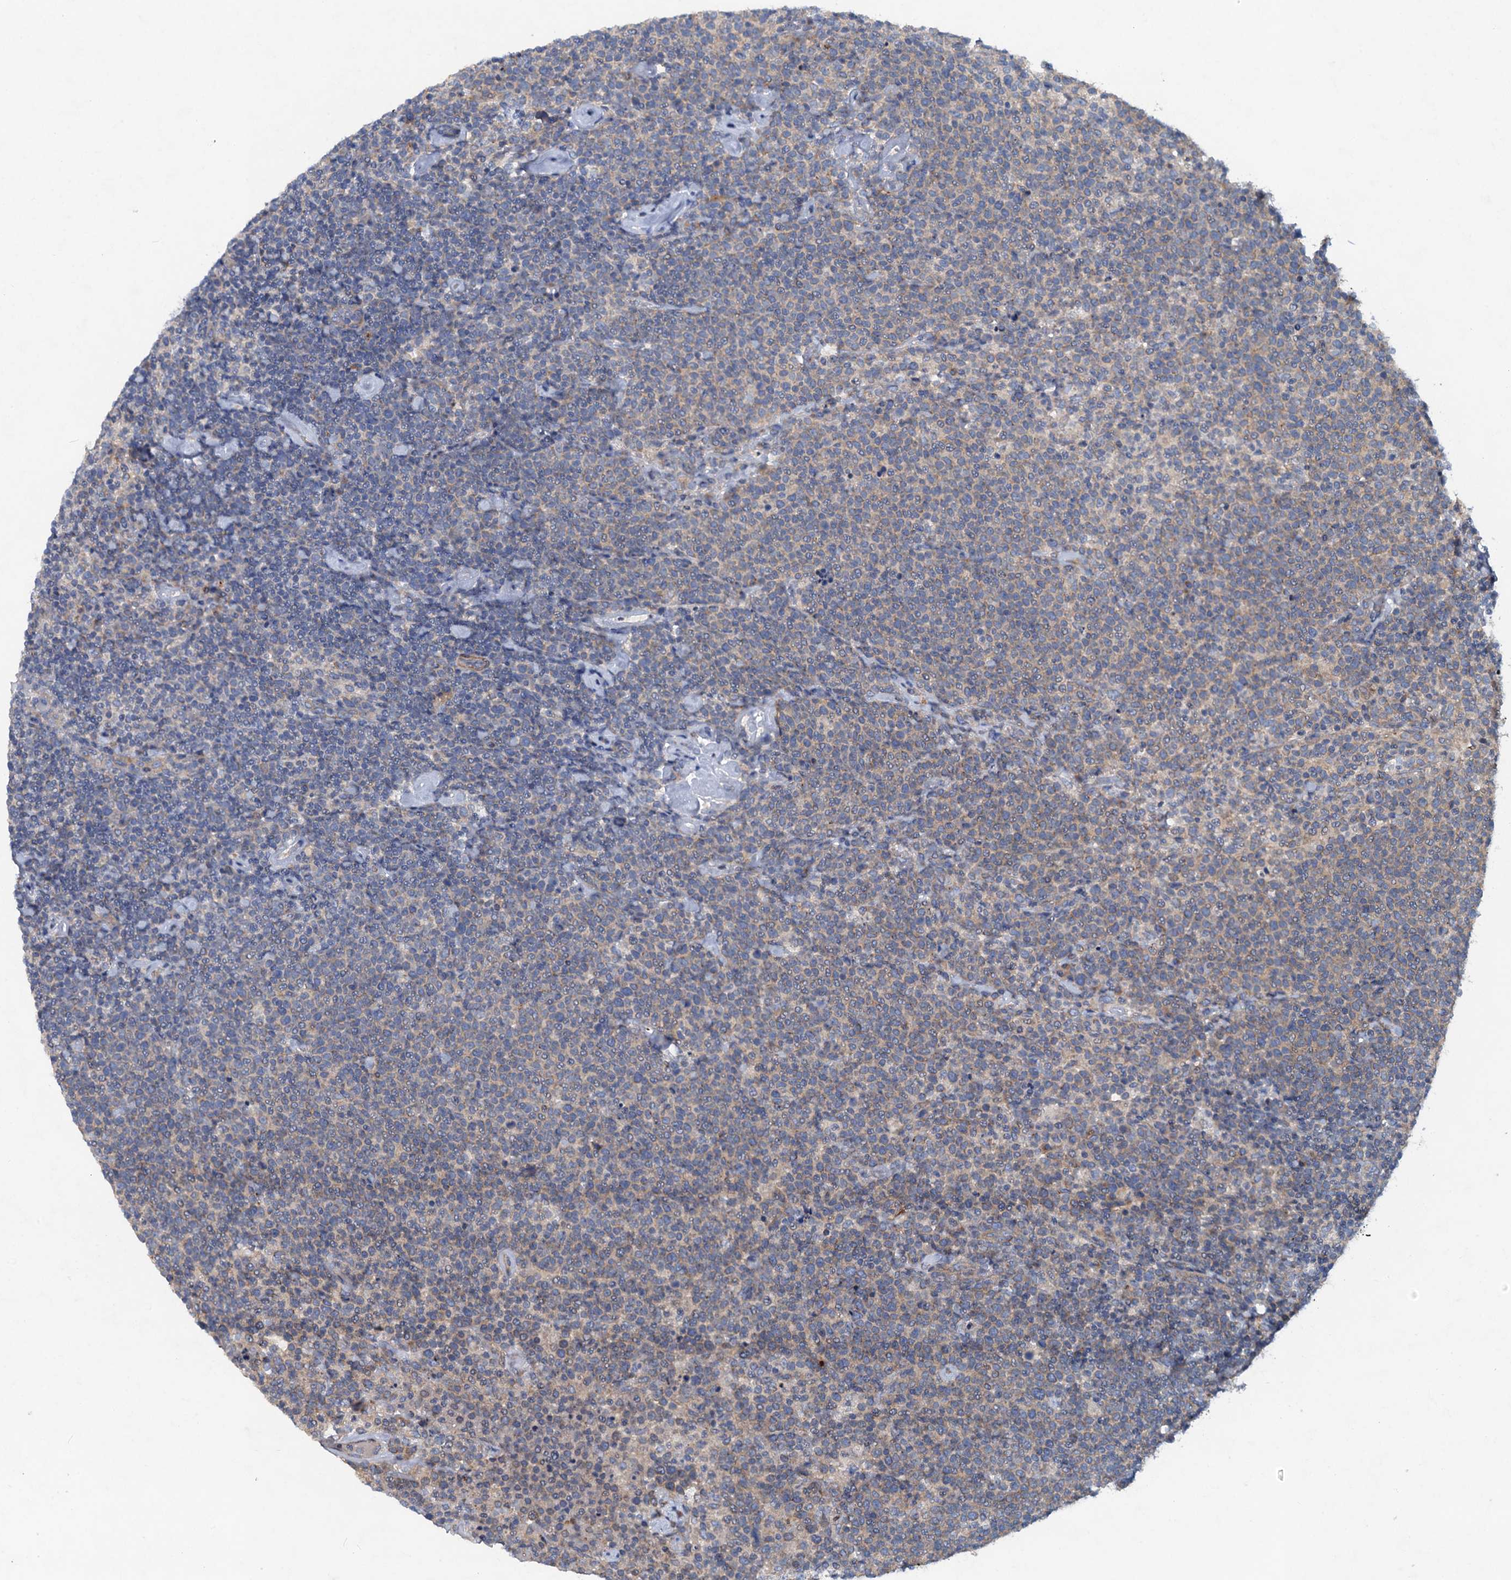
{"staining": {"intensity": "weak", "quantity": "<25%", "location": "cytoplasmic/membranous"}, "tissue": "lymphoma", "cell_type": "Tumor cells", "image_type": "cancer", "snomed": [{"axis": "morphology", "description": "Malignant lymphoma, non-Hodgkin's type, High grade"}, {"axis": "topography", "description": "Lymph node"}], "caption": "Lymphoma was stained to show a protein in brown. There is no significant staining in tumor cells.", "gene": "NBEA", "patient": {"sex": "male", "age": 61}}